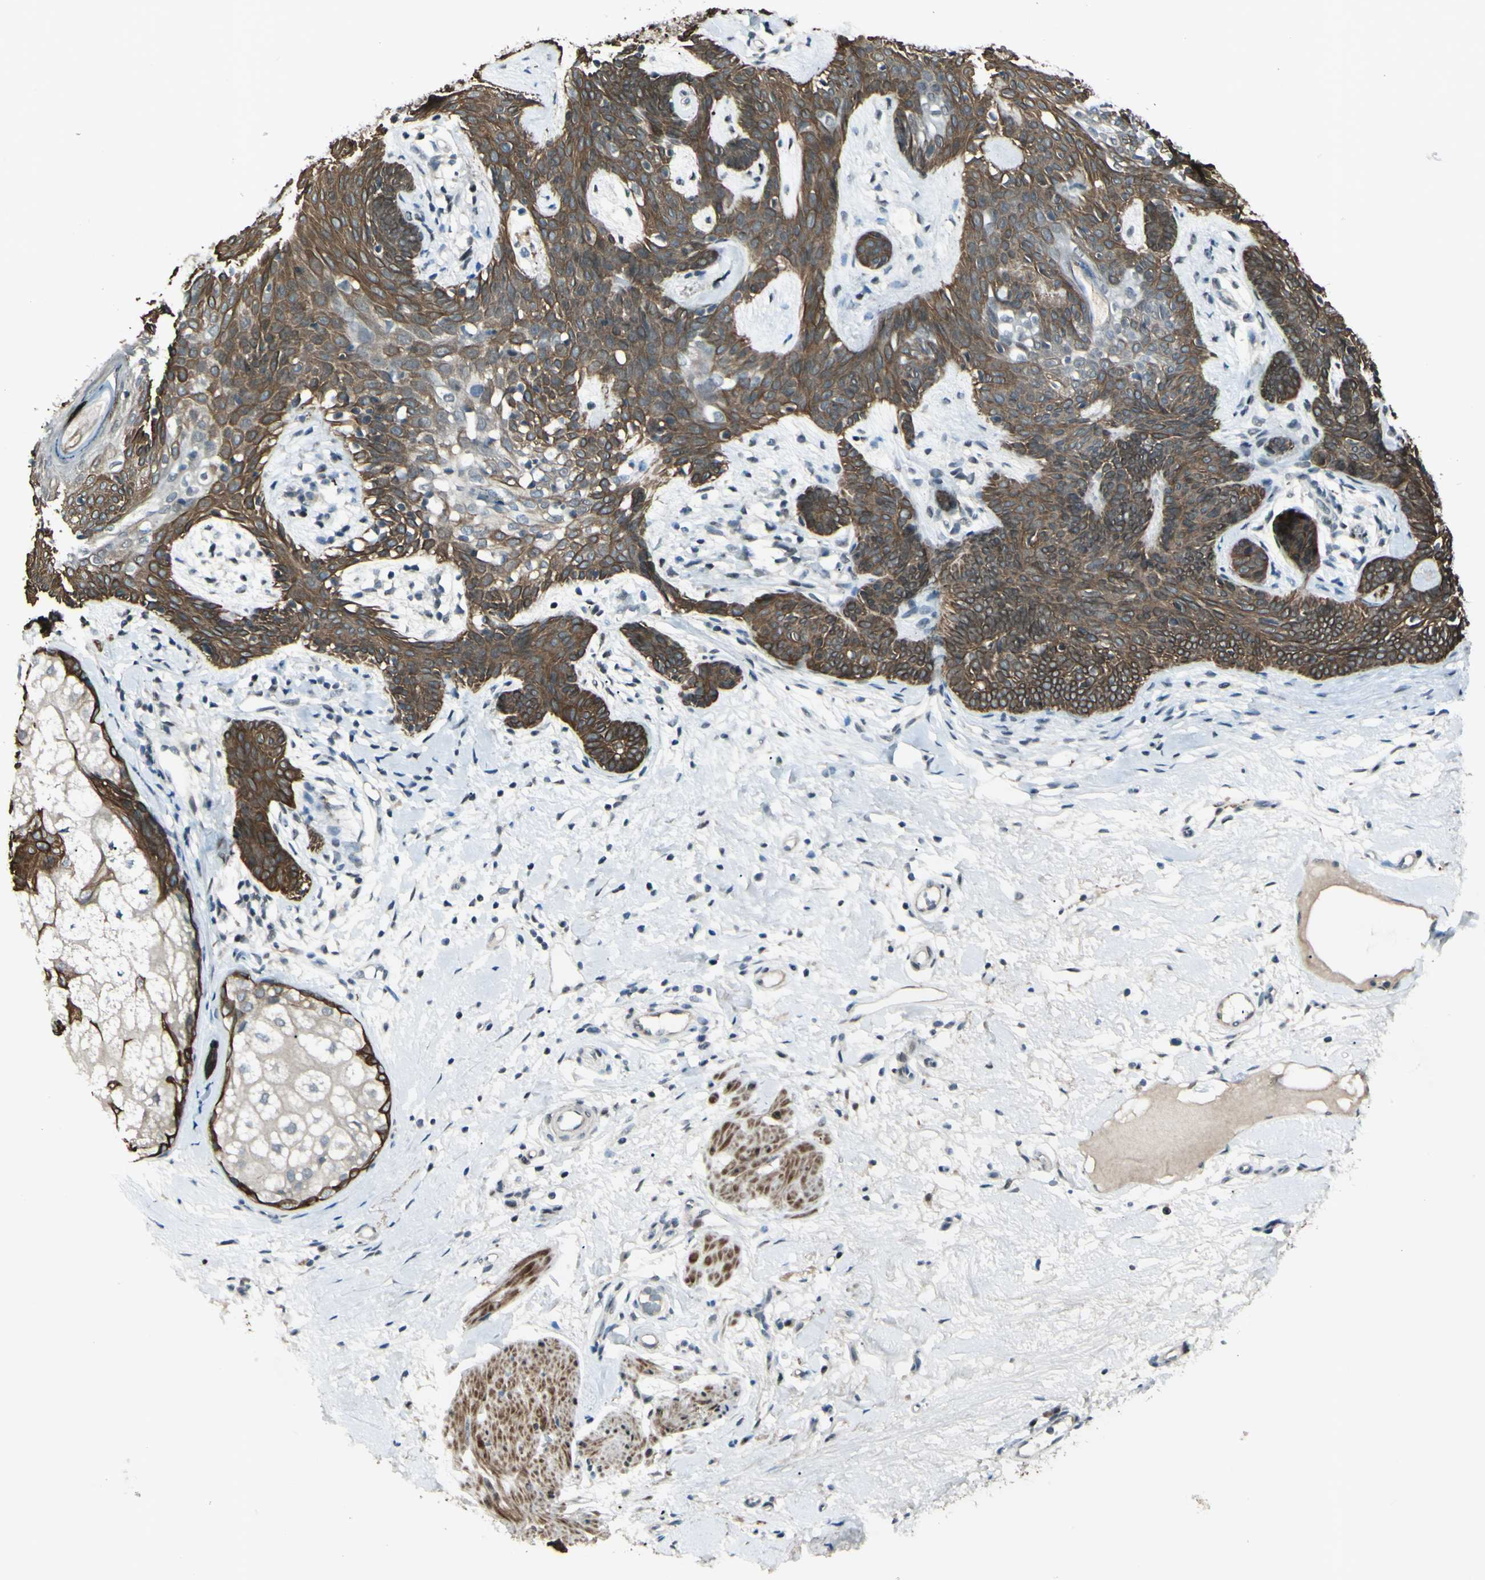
{"staining": {"intensity": "strong", "quantity": ">75%", "location": "cytoplasmic/membranous"}, "tissue": "skin cancer", "cell_type": "Tumor cells", "image_type": "cancer", "snomed": [{"axis": "morphology", "description": "Developmental malformation"}, {"axis": "morphology", "description": "Basal cell carcinoma"}, {"axis": "topography", "description": "Skin"}], "caption": "The immunohistochemical stain shows strong cytoplasmic/membranous positivity in tumor cells of skin cancer (basal cell carcinoma) tissue.", "gene": "FGFR2", "patient": {"sex": "female", "age": 62}}